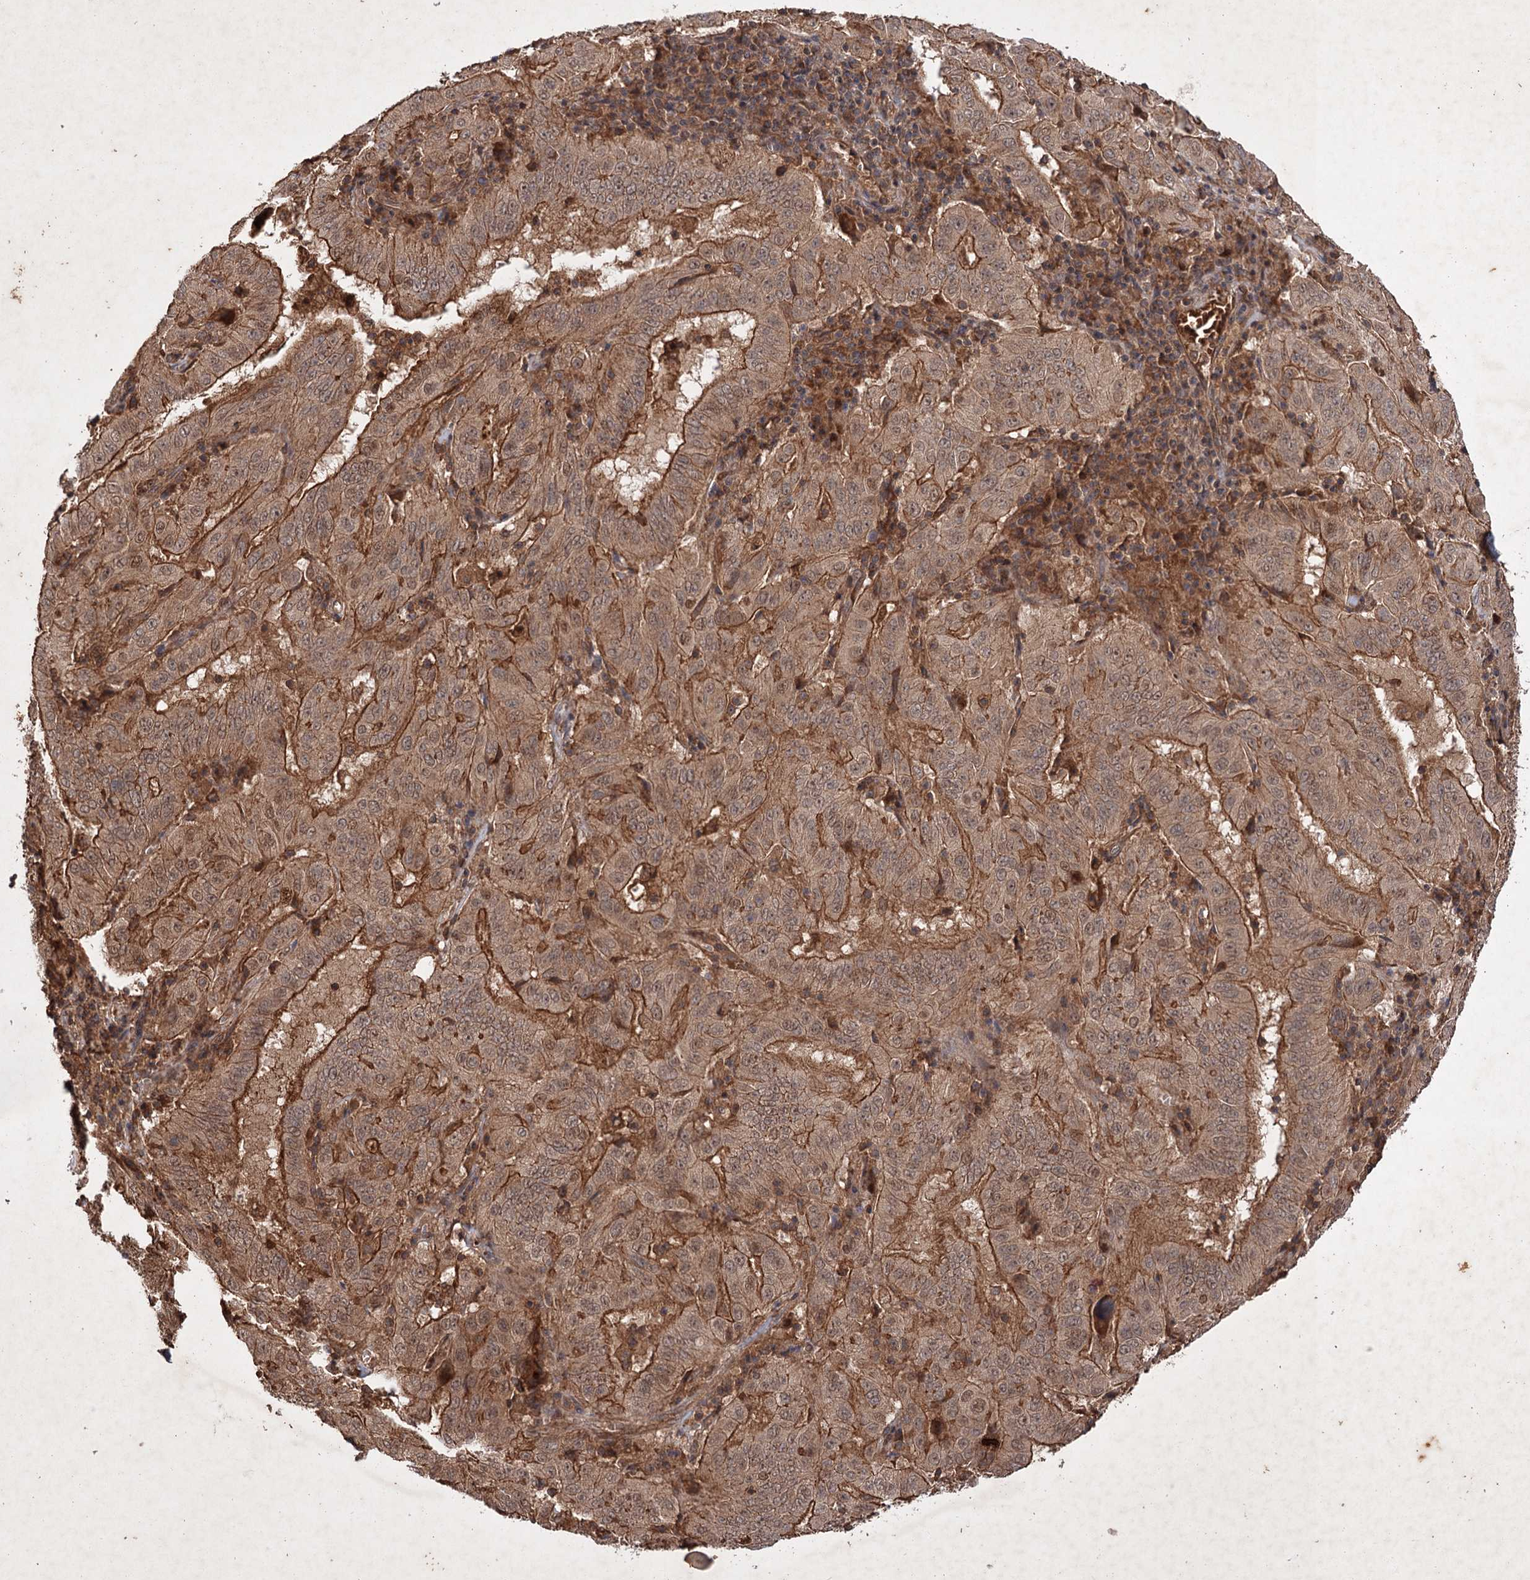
{"staining": {"intensity": "strong", "quantity": ">75%", "location": "cytoplasmic/membranous,nuclear"}, "tissue": "pancreatic cancer", "cell_type": "Tumor cells", "image_type": "cancer", "snomed": [{"axis": "morphology", "description": "Adenocarcinoma, NOS"}, {"axis": "topography", "description": "Pancreas"}], "caption": "Strong cytoplasmic/membranous and nuclear expression for a protein is appreciated in about >75% of tumor cells of pancreatic adenocarcinoma using immunohistochemistry.", "gene": "ADK", "patient": {"sex": "male", "age": 63}}